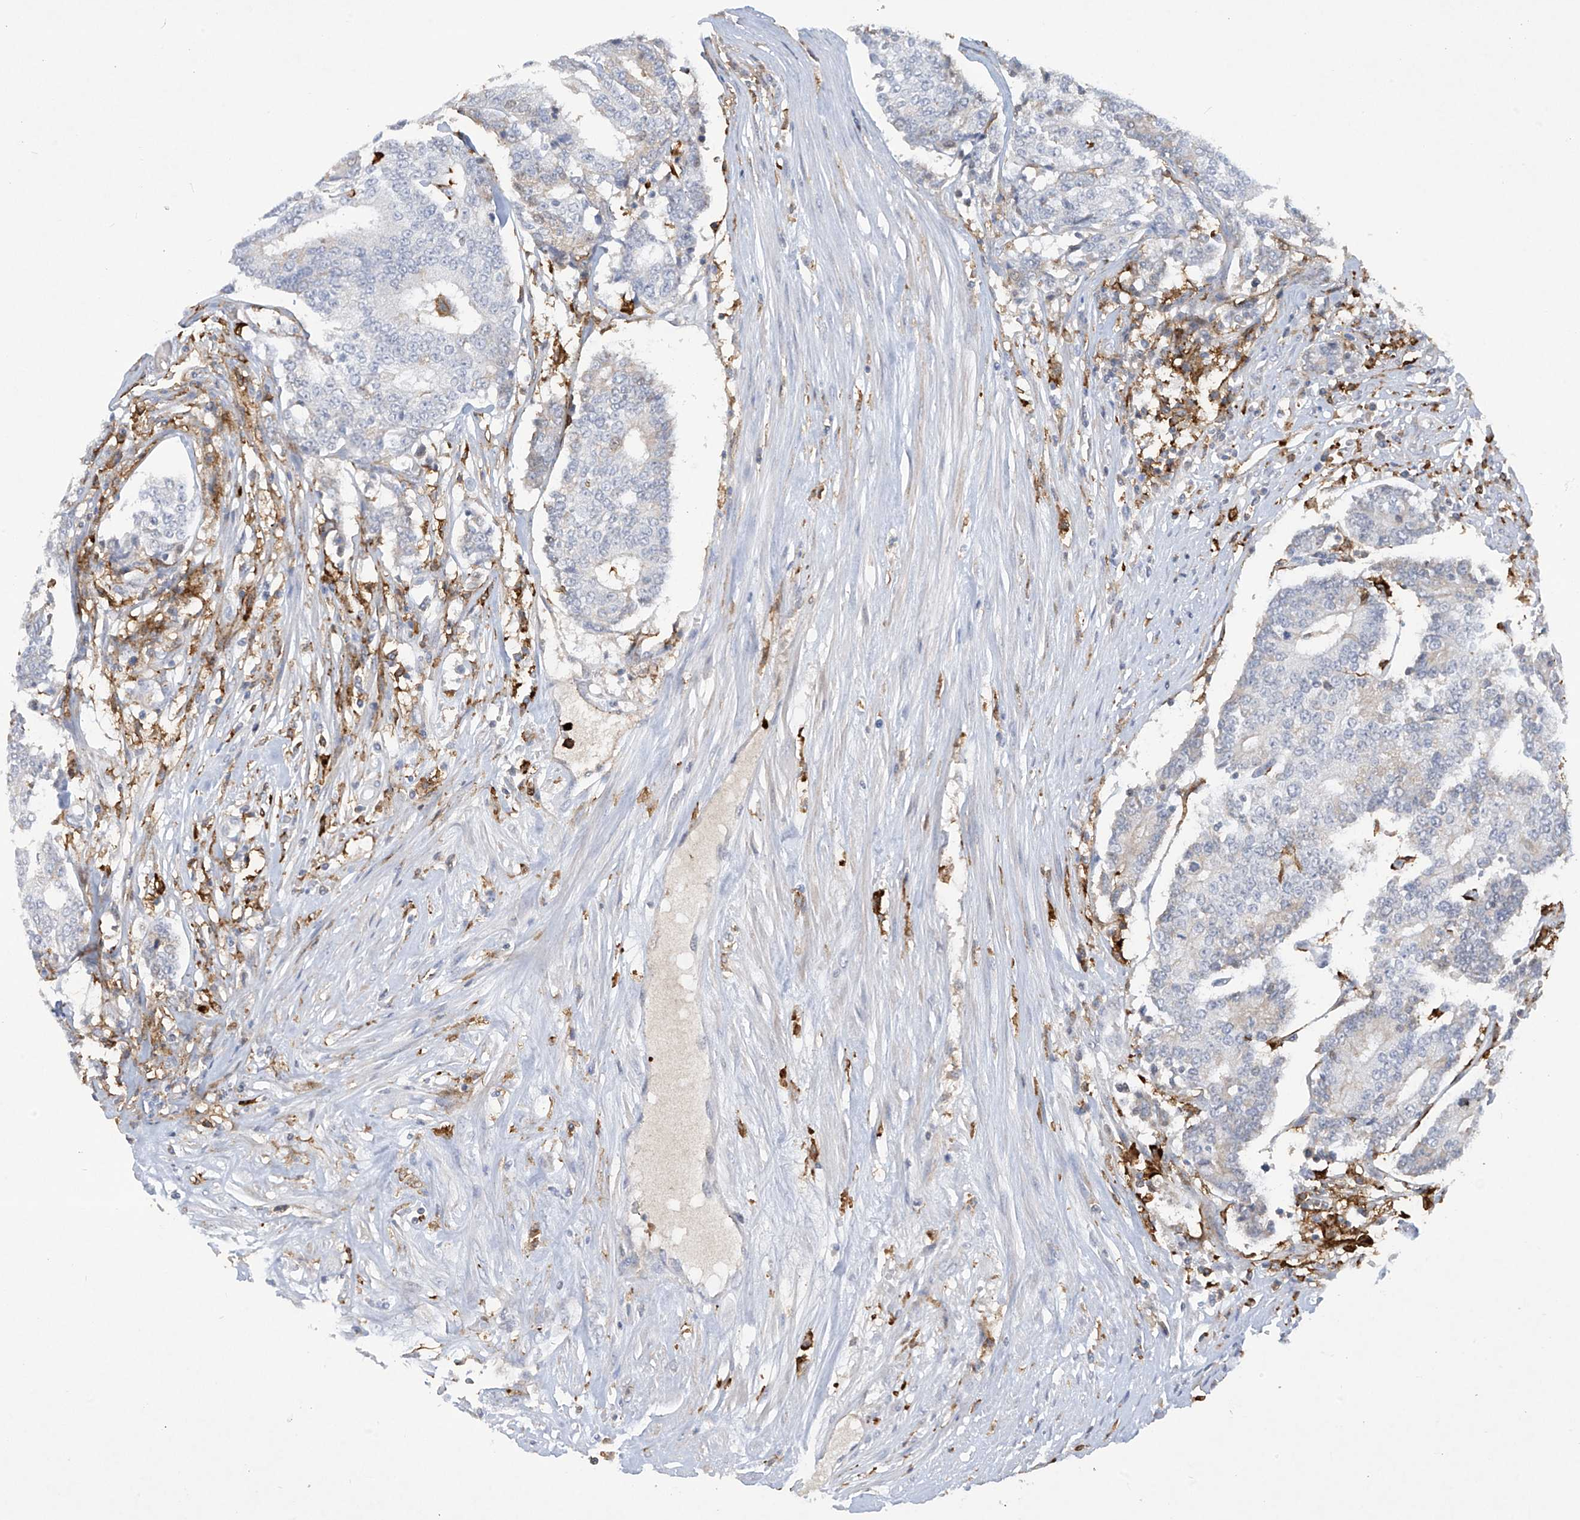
{"staining": {"intensity": "negative", "quantity": "none", "location": "none"}, "tissue": "prostate cancer", "cell_type": "Tumor cells", "image_type": "cancer", "snomed": [{"axis": "morphology", "description": "Normal tissue, NOS"}, {"axis": "morphology", "description": "Adenocarcinoma, High grade"}, {"axis": "topography", "description": "Prostate"}, {"axis": "topography", "description": "Seminal veicle"}], "caption": "Tumor cells show no significant protein staining in prostate cancer (high-grade adenocarcinoma).", "gene": "FCGR3A", "patient": {"sex": "male", "age": 55}}